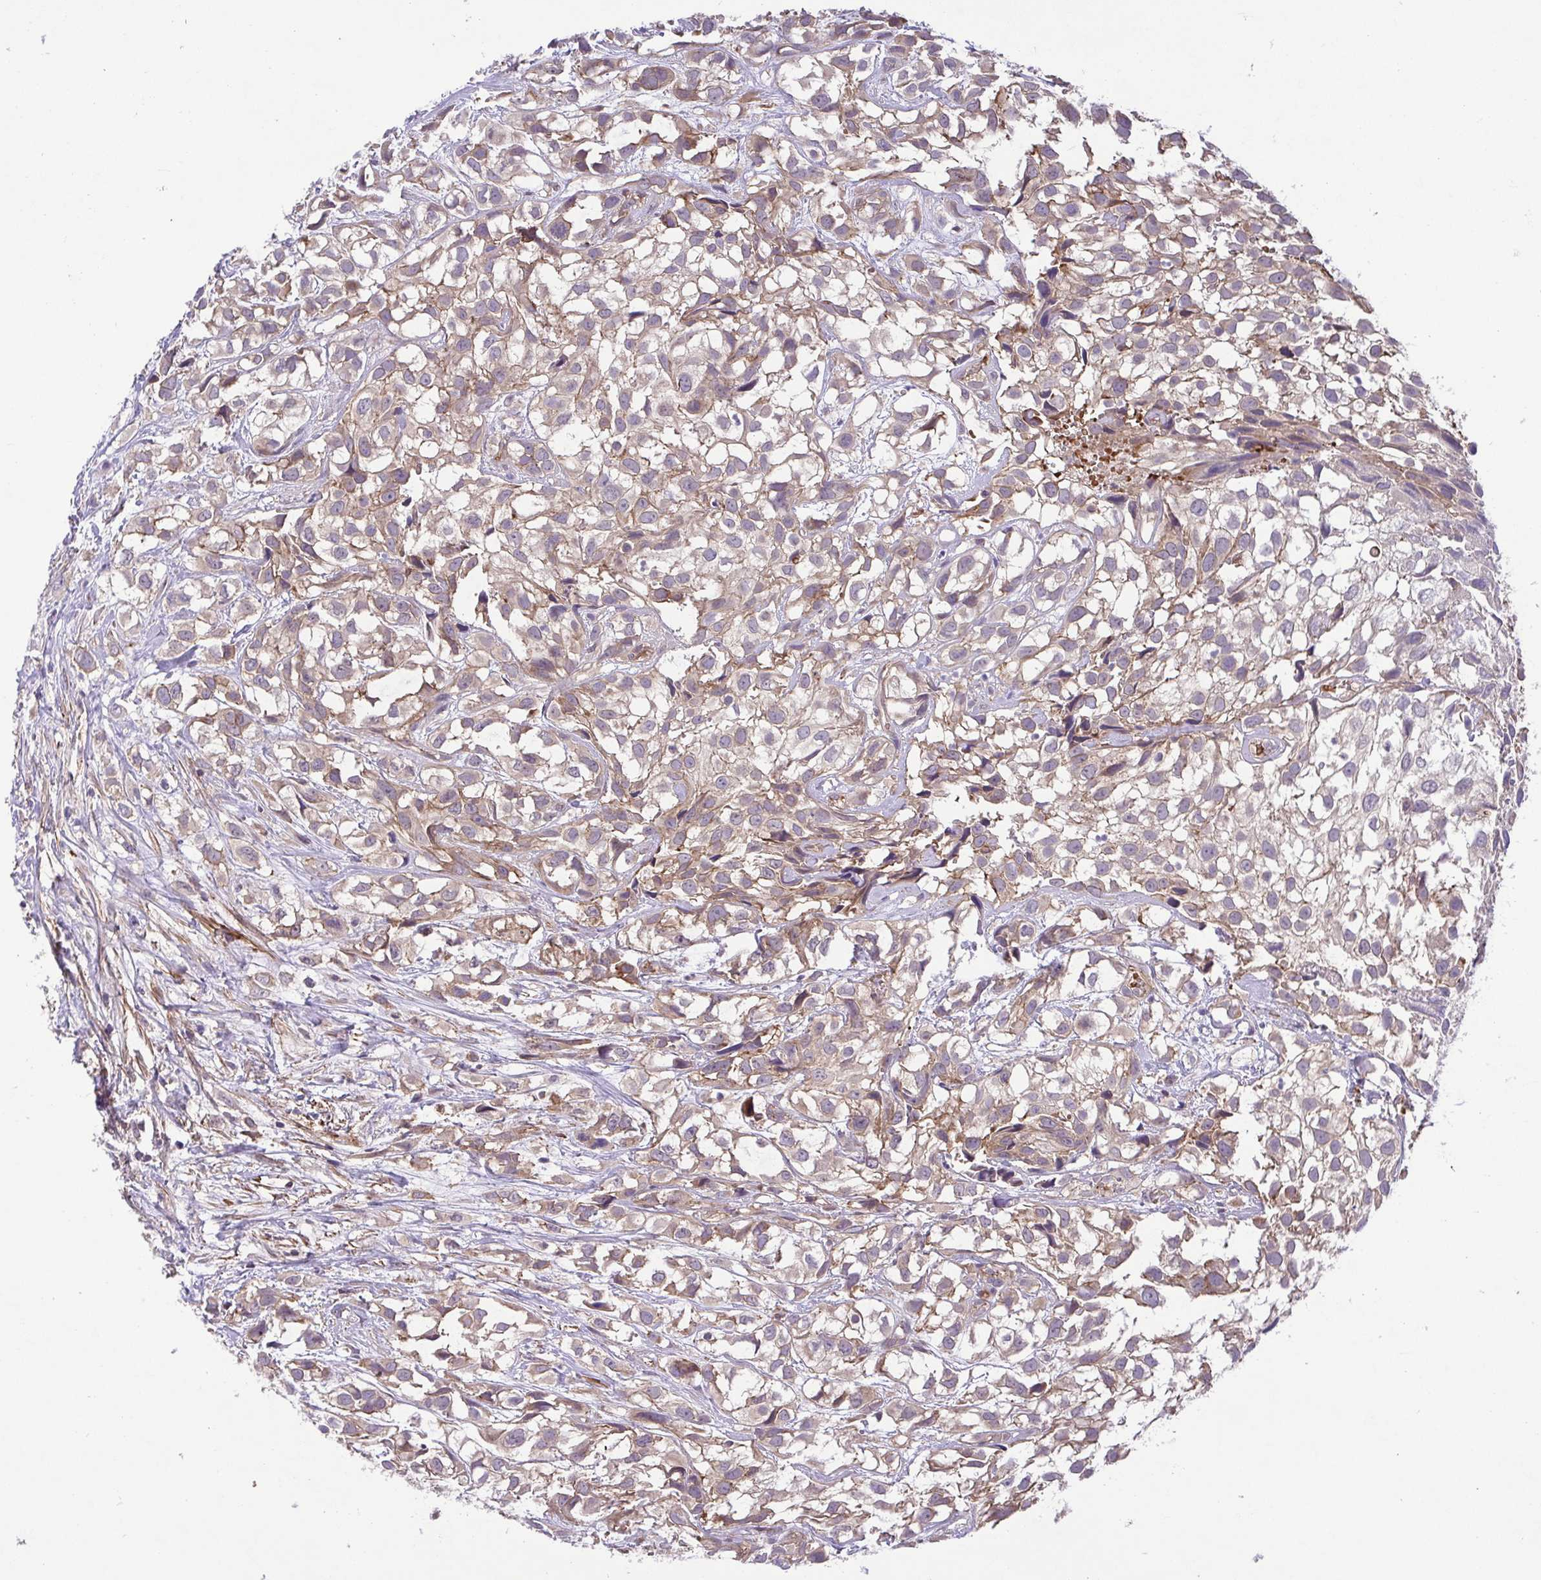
{"staining": {"intensity": "weak", "quantity": "<25%", "location": "cytoplasmic/membranous"}, "tissue": "urothelial cancer", "cell_type": "Tumor cells", "image_type": "cancer", "snomed": [{"axis": "morphology", "description": "Urothelial carcinoma, High grade"}, {"axis": "topography", "description": "Urinary bladder"}], "caption": "IHC photomicrograph of neoplastic tissue: urothelial cancer stained with DAB (3,3'-diaminobenzidine) displays no significant protein positivity in tumor cells. (DAB (3,3'-diaminobenzidine) immunohistochemistry (IHC) with hematoxylin counter stain).", "gene": "IDE", "patient": {"sex": "male", "age": 56}}